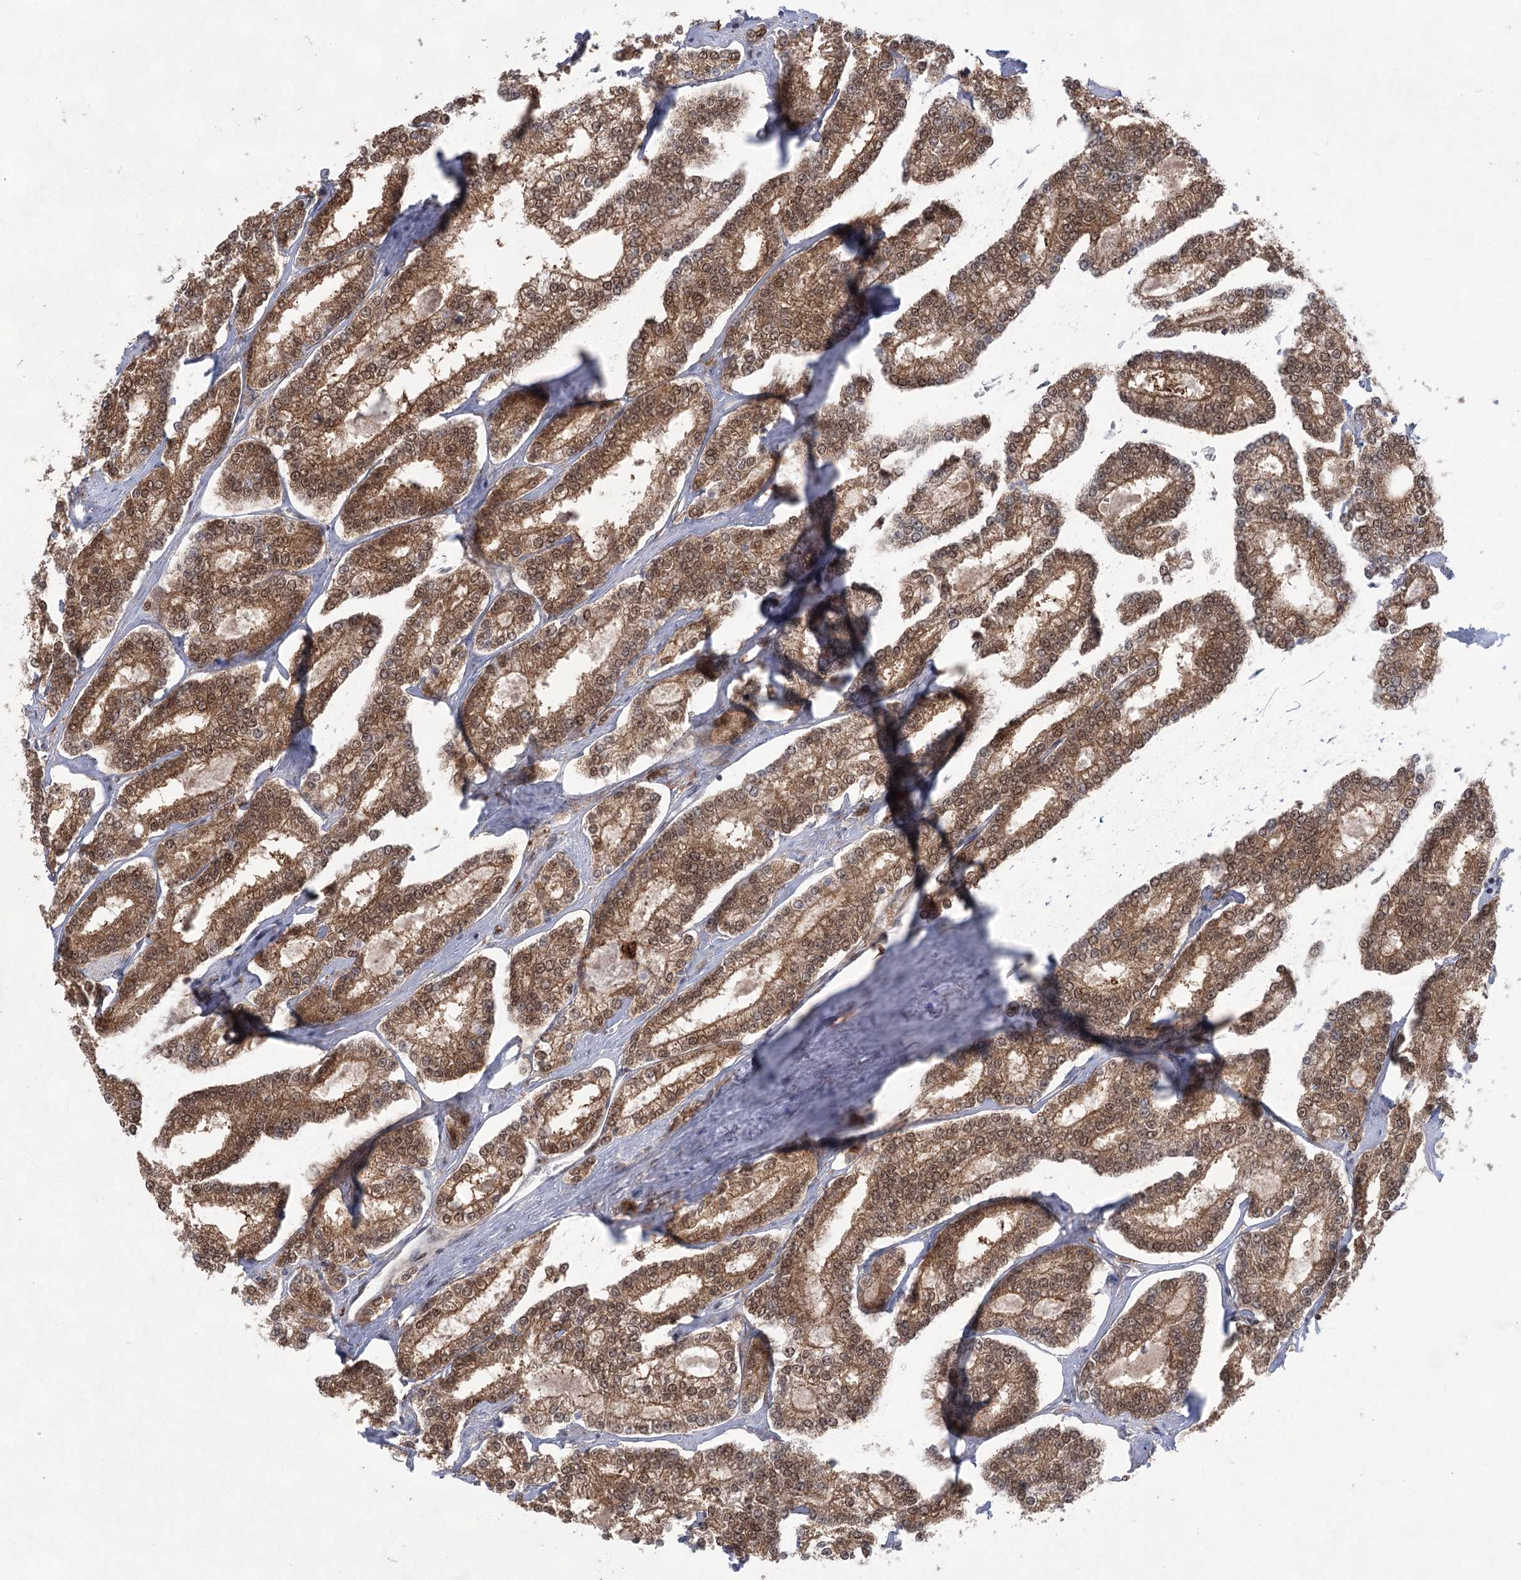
{"staining": {"intensity": "moderate", "quantity": ">75%", "location": "cytoplasmic/membranous,nuclear"}, "tissue": "prostate cancer", "cell_type": "Tumor cells", "image_type": "cancer", "snomed": [{"axis": "morphology", "description": "Normal tissue, NOS"}, {"axis": "morphology", "description": "Adenocarcinoma, High grade"}, {"axis": "topography", "description": "Prostate"}], "caption": "Immunohistochemical staining of human high-grade adenocarcinoma (prostate) shows medium levels of moderate cytoplasmic/membranous and nuclear positivity in about >75% of tumor cells. The staining was performed using DAB to visualize the protein expression in brown, while the nuclei were stained in blue with hematoxylin (Magnification: 20x).", "gene": "ZCCHC8", "patient": {"sex": "male", "age": 83}}